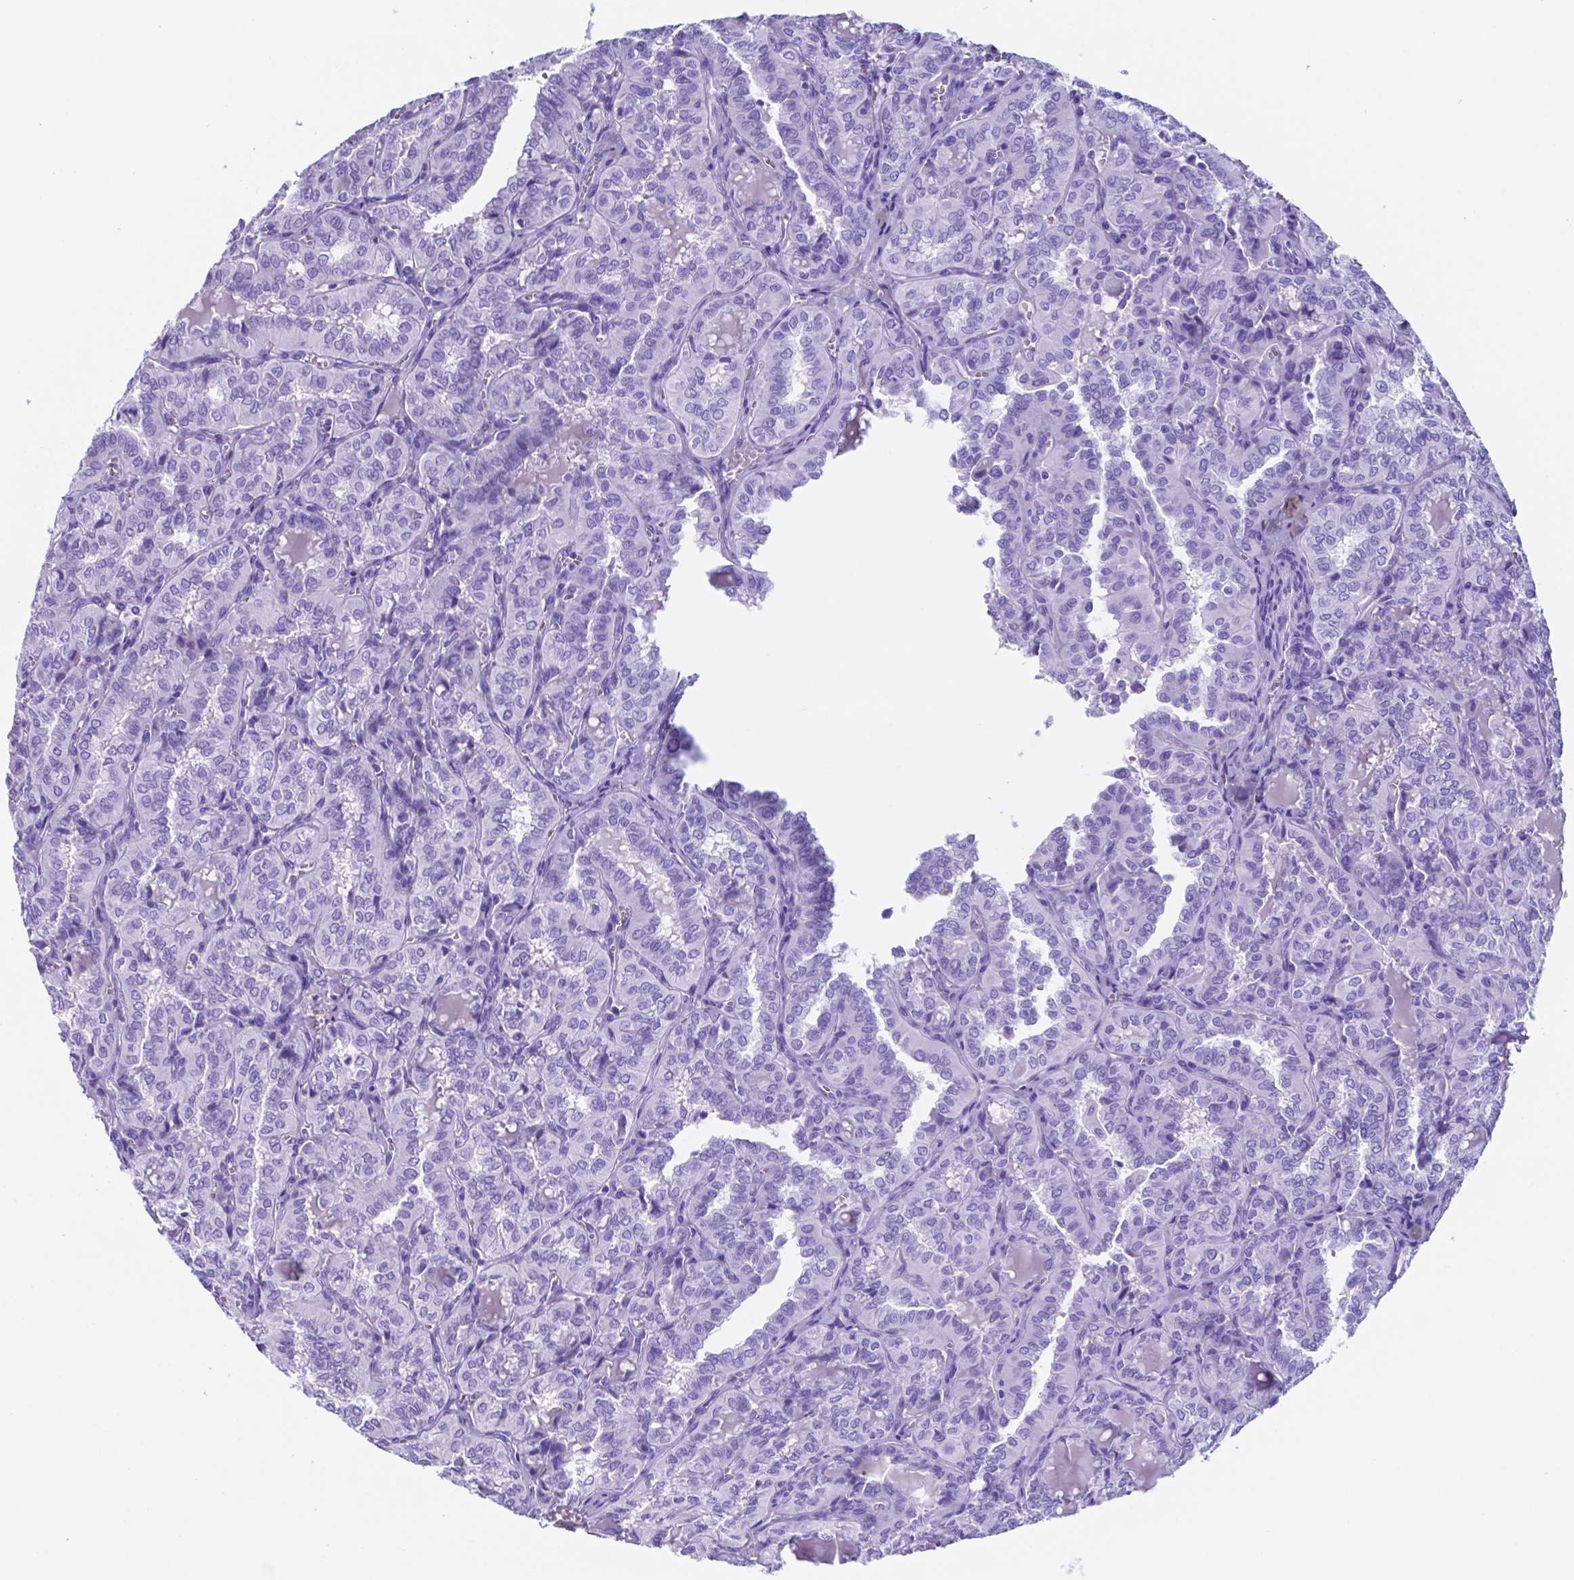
{"staining": {"intensity": "negative", "quantity": "none", "location": "none"}, "tissue": "thyroid cancer", "cell_type": "Tumor cells", "image_type": "cancer", "snomed": [{"axis": "morphology", "description": "Papillary adenocarcinoma, NOS"}, {"axis": "topography", "description": "Thyroid gland"}], "caption": "Immunohistochemical staining of thyroid papillary adenocarcinoma shows no significant positivity in tumor cells. (Brightfield microscopy of DAB immunohistochemistry (IHC) at high magnification).", "gene": "DNAAF8", "patient": {"sex": "female", "age": 41}}